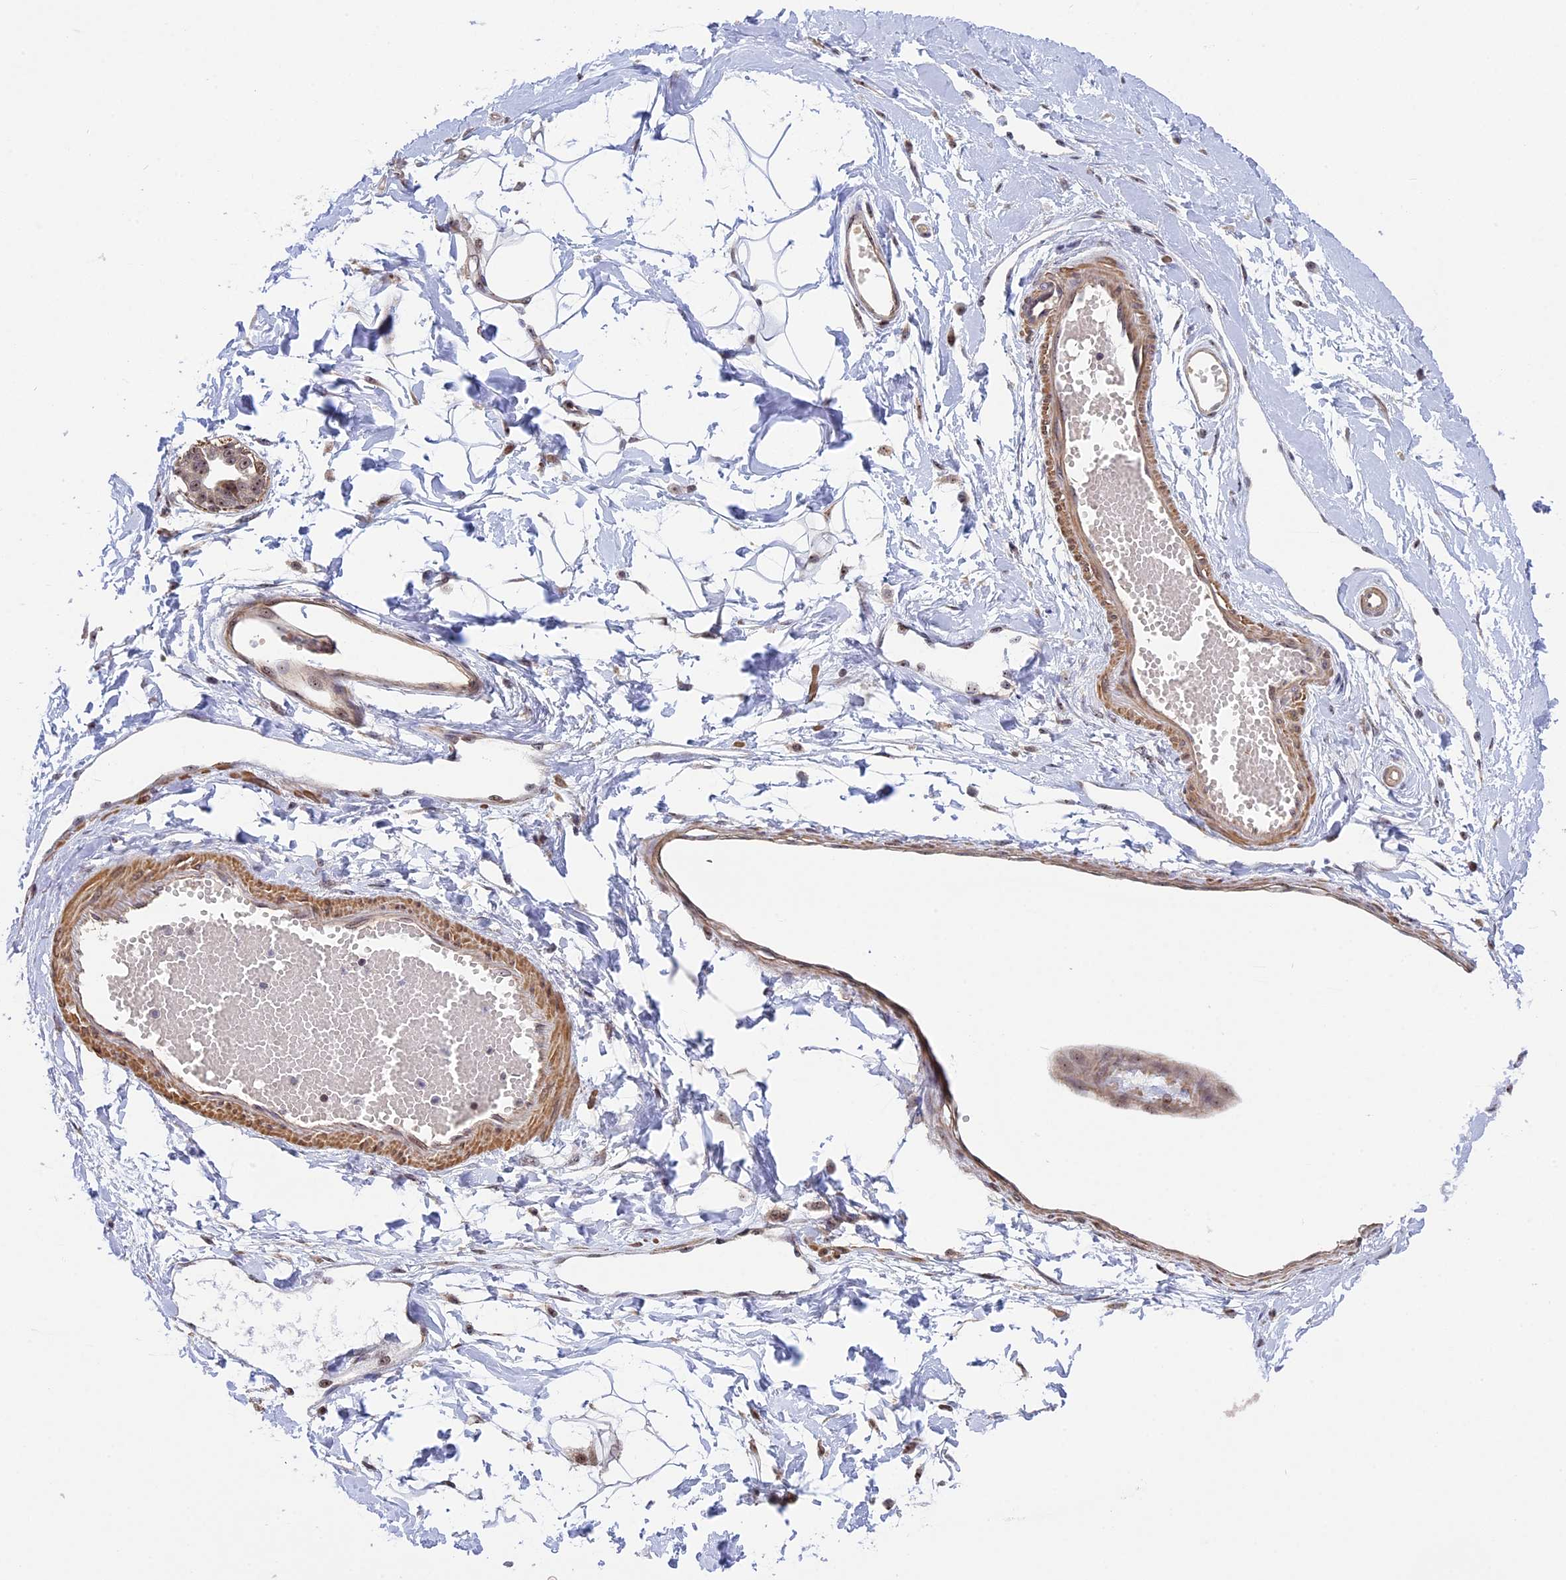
{"staining": {"intensity": "negative", "quantity": "none", "location": "none"}, "tissue": "breast", "cell_type": "Adipocytes", "image_type": "normal", "snomed": [{"axis": "morphology", "description": "Normal tissue, NOS"}, {"axis": "topography", "description": "Breast"}], "caption": "Immunohistochemical staining of unremarkable breast reveals no significant staining in adipocytes. (IHC, brightfield microscopy, high magnification).", "gene": "MGA", "patient": {"sex": "female", "age": 45}}